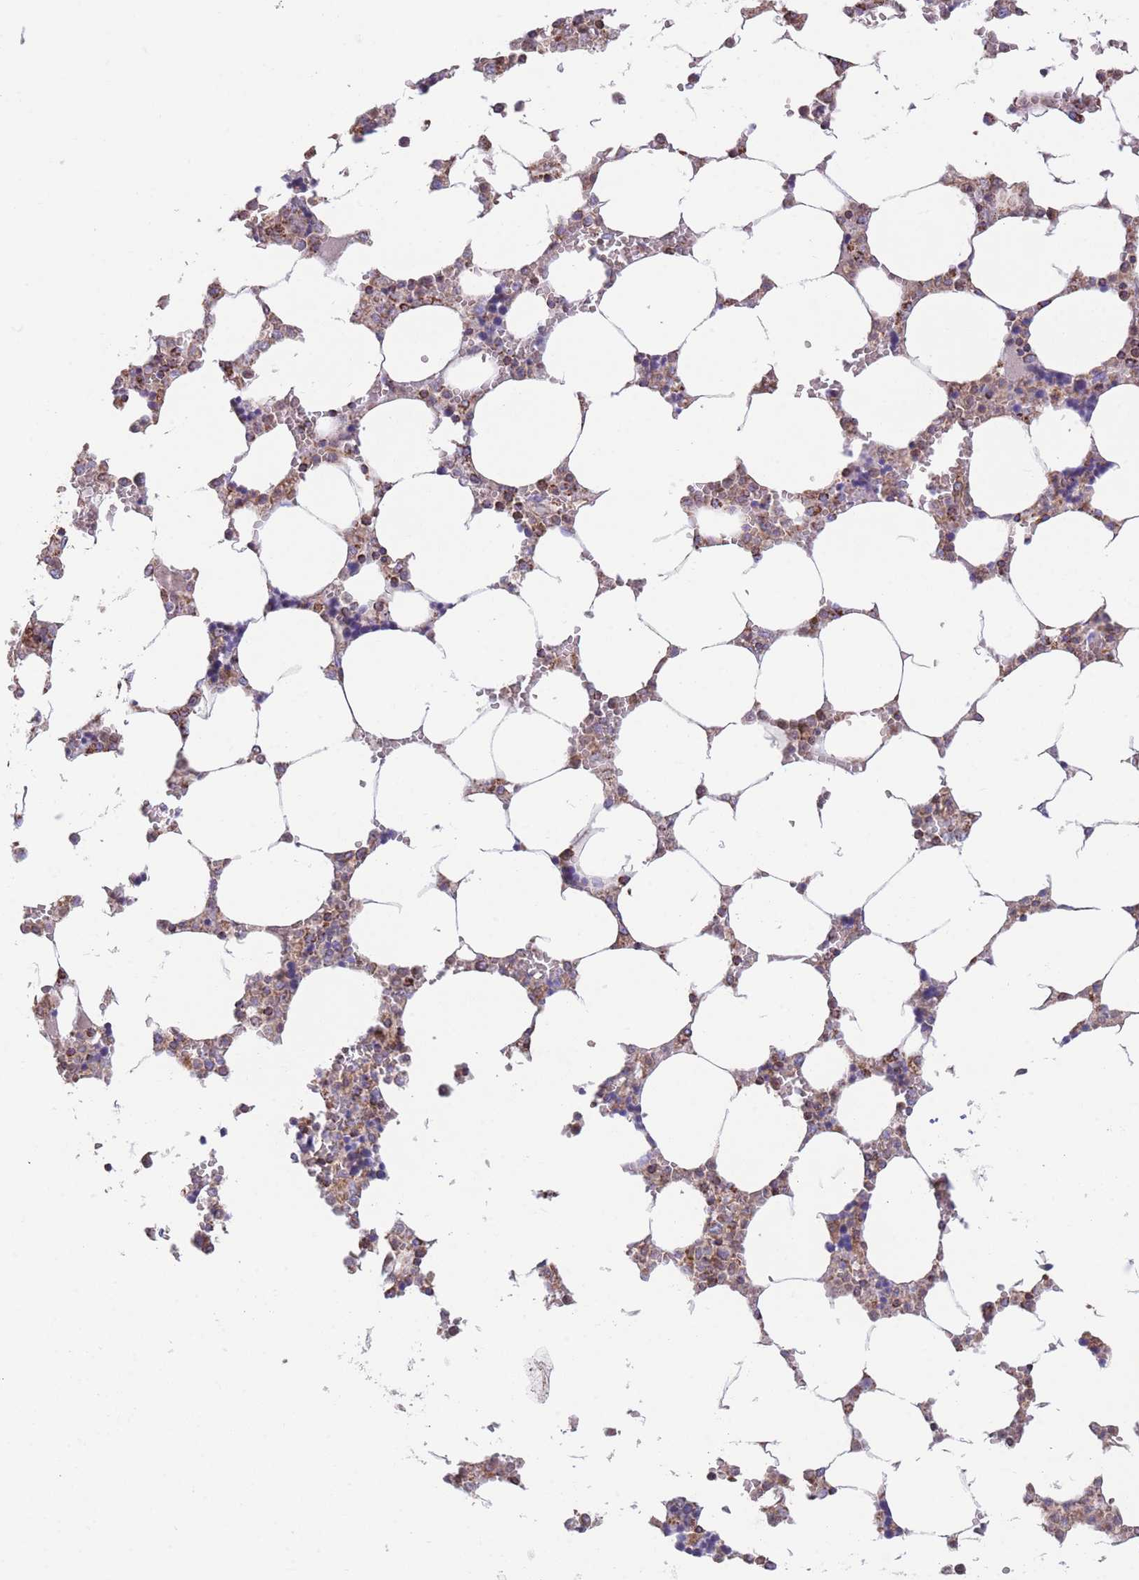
{"staining": {"intensity": "moderate", "quantity": ">75%", "location": "cytoplasmic/membranous"}, "tissue": "bone marrow", "cell_type": "Hematopoietic cells", "image_type": "normal", "snomed": [{"axis": "morphology", "description": "Normal tissue, NOS"}, {"axis": "topography", "description": "Bone marrow"}], "caption": "Moderate cytoplasmic/membranous staining is identified in approximately >75% of hematopoietic cells in unremarkable bone marrow.", "gene": "FKBP8", "patient": {"sex": "male", "age": 64}}